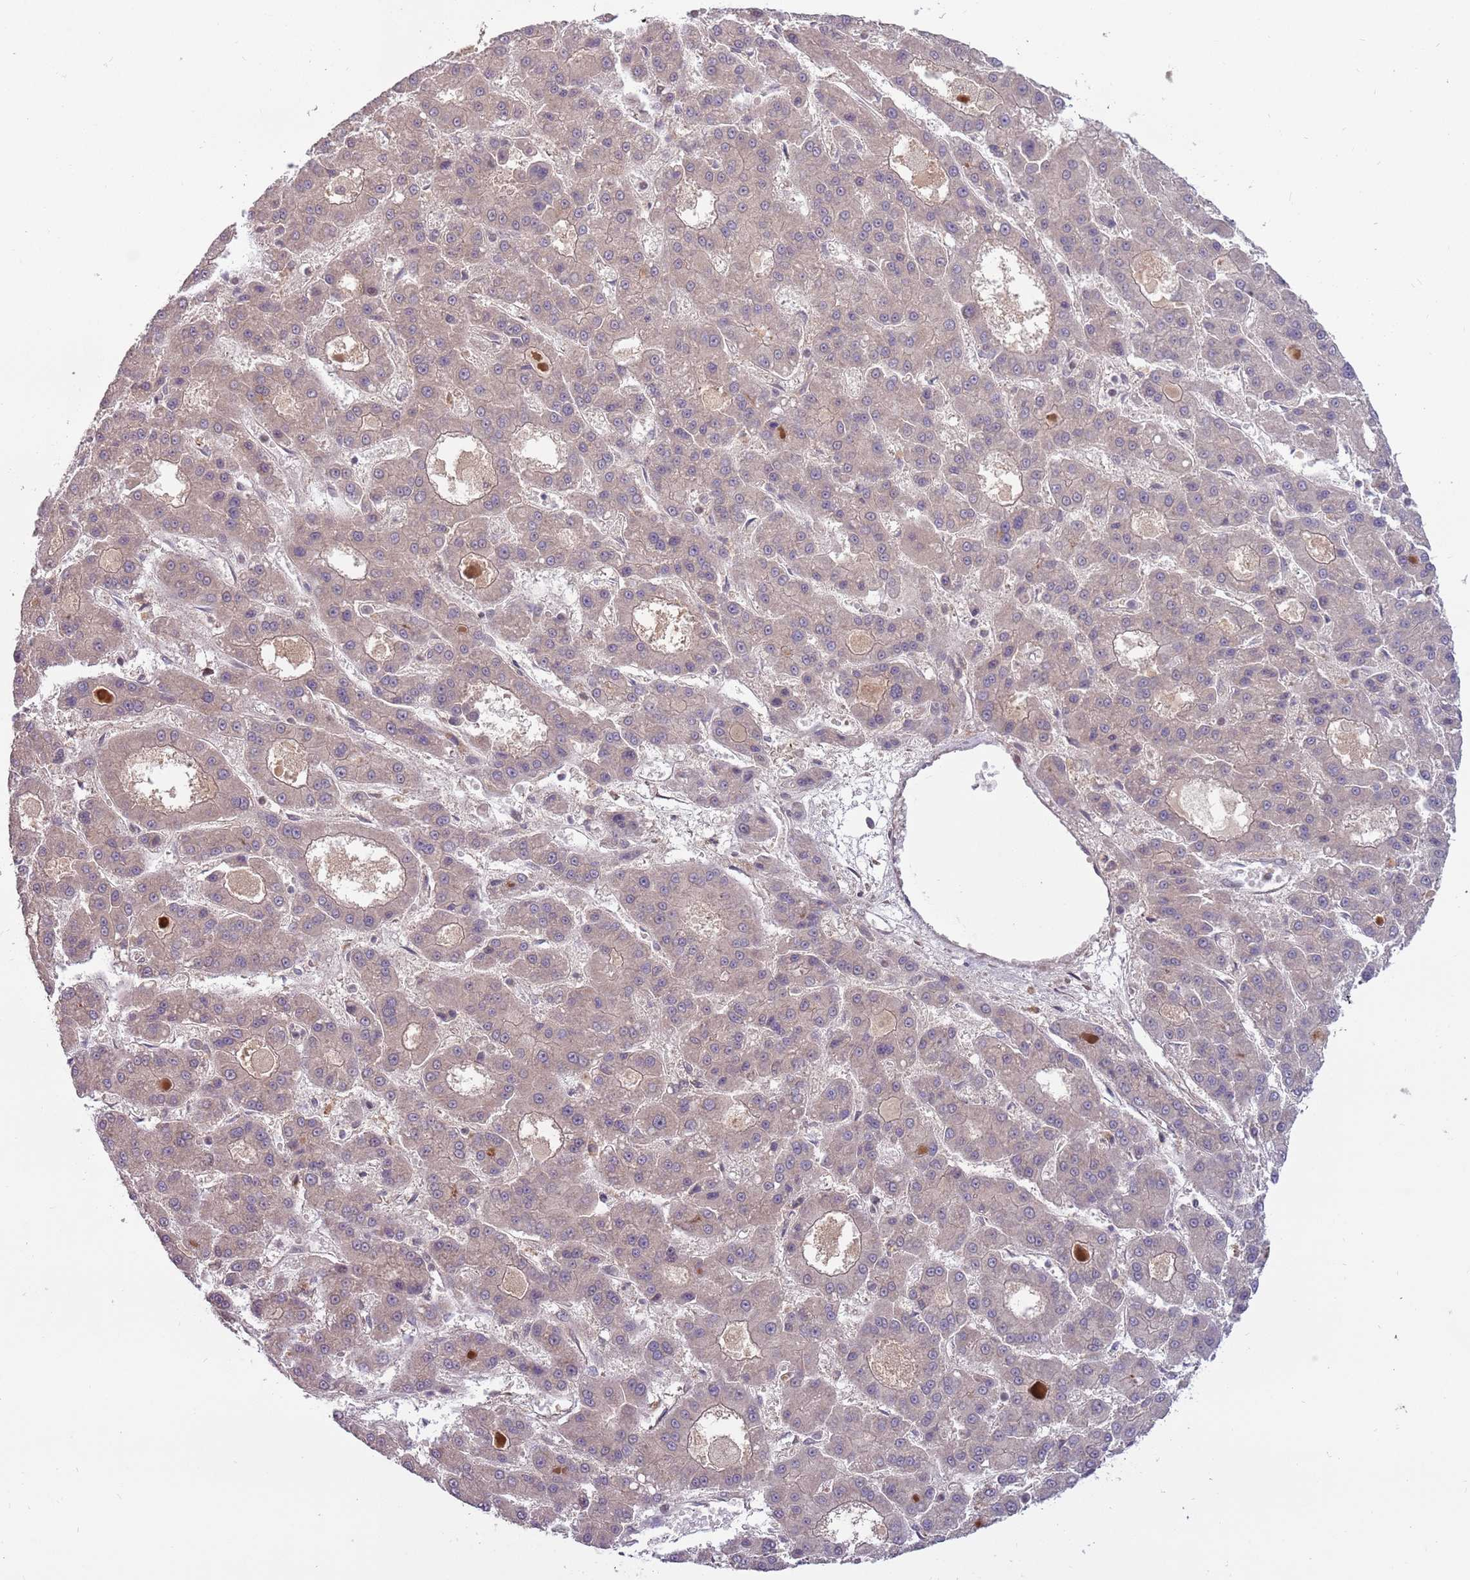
{"staining": {"intensity": "negative", "quantity": "none", "location": "none"}, "tissue": "liver cancer", "cell_type": "Tumor cells", "image_type": "cancer", "snomed": [{"axis": "morphology", "description": "Carcinoma, Hepatocellular, NOS"}, {"axis": "topography", "description": "Liver"}], "caption": "There is no significant positivity in tumor cells of liver cancer.", "gene": "ADAMTS3", "patient": {"sex": "male", "age": 70}}